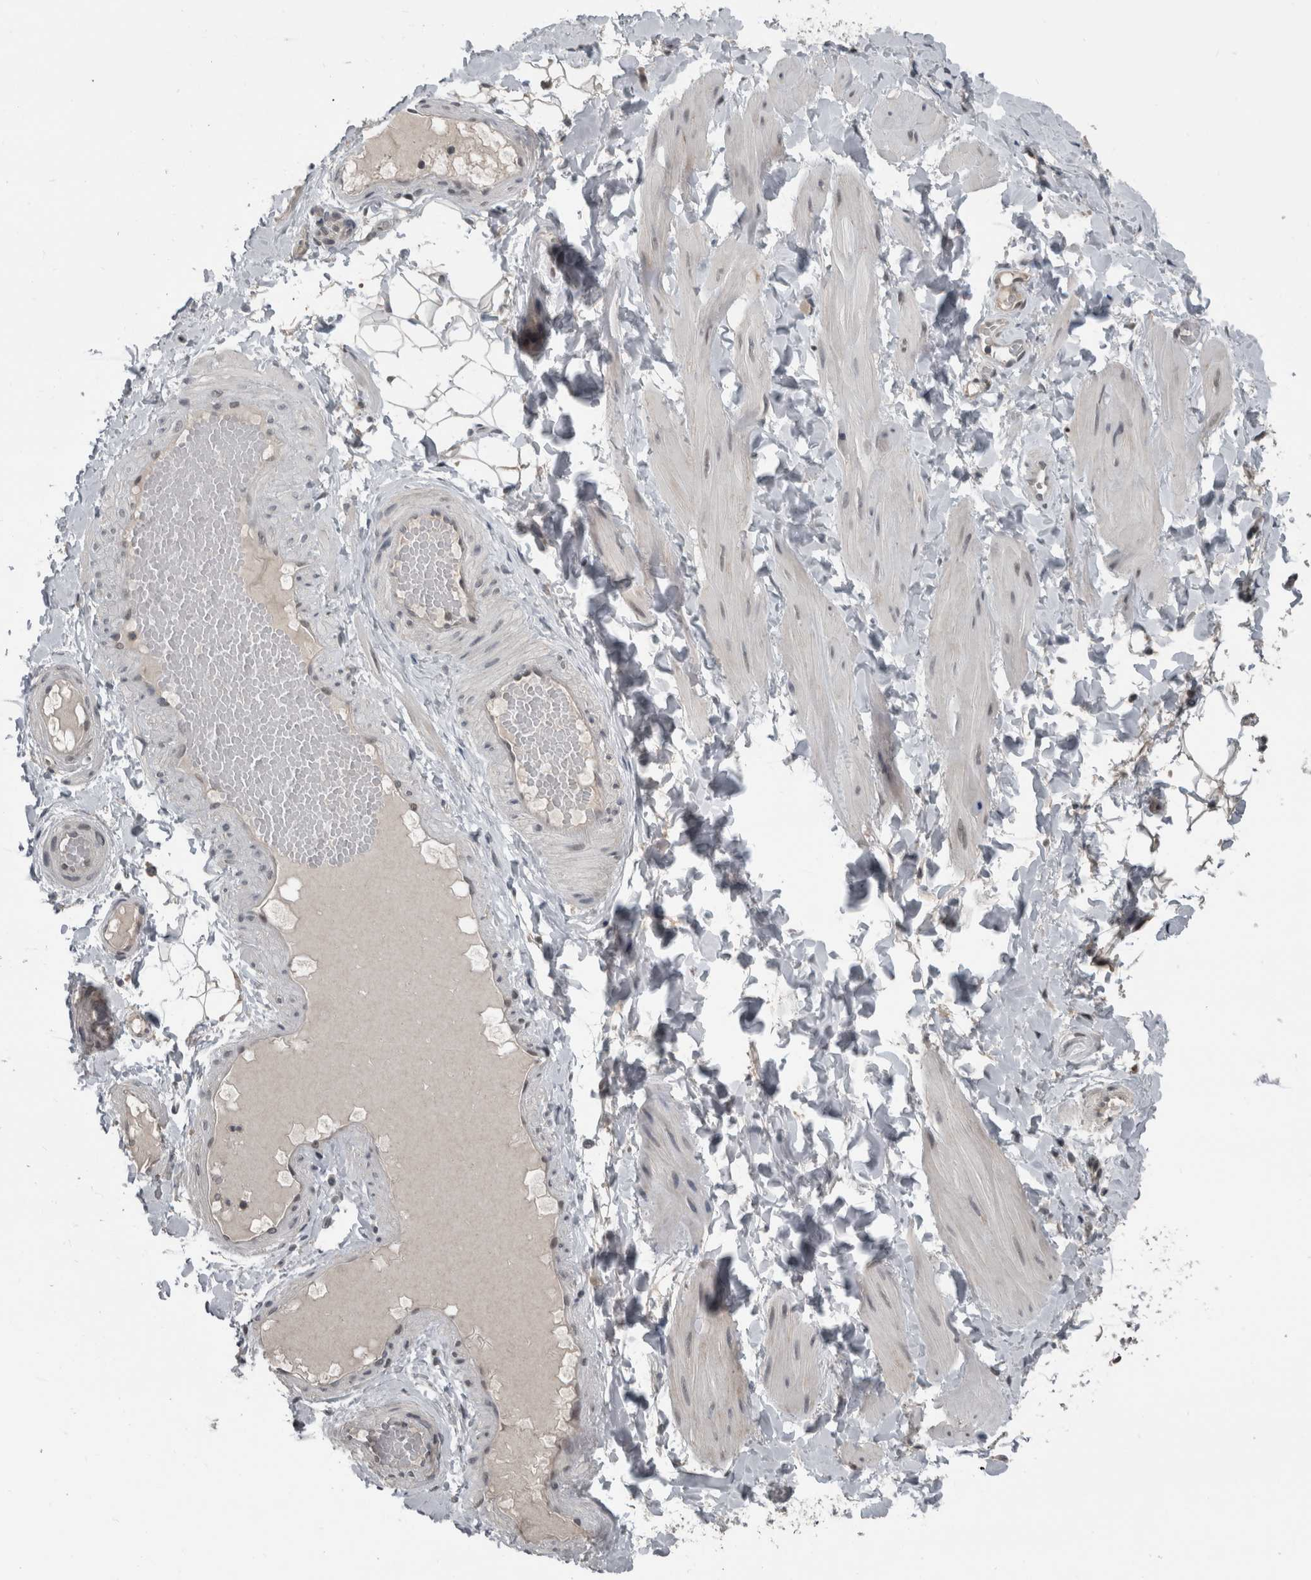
{"staining": {"intensity": "moderate", "quantity": "25%-75%", "location": "nuclear"}, "tissue": "adipose tissue", "cell_type": "Adipocytes", "image_type": "normal", "snomed": [{"axis": "morphology", "description": "Normal tissue, NOS"}, {"axis": "topography", "description": "Adipose tissue"}, {"axis": "topography", "description": "Vascular tissue"}, {"axis": "topography", "description": "Peripheral nerve tissue"}], "caption": "A micrograph showing moderate nuclear positivity in approximately 25%-75% of adipocytes in unremarkable adipose tissue, as visualized by brown immunohistochemical staining.", "gene": "ZBTB21", "patient": {"sex": "male", "age": 25}}